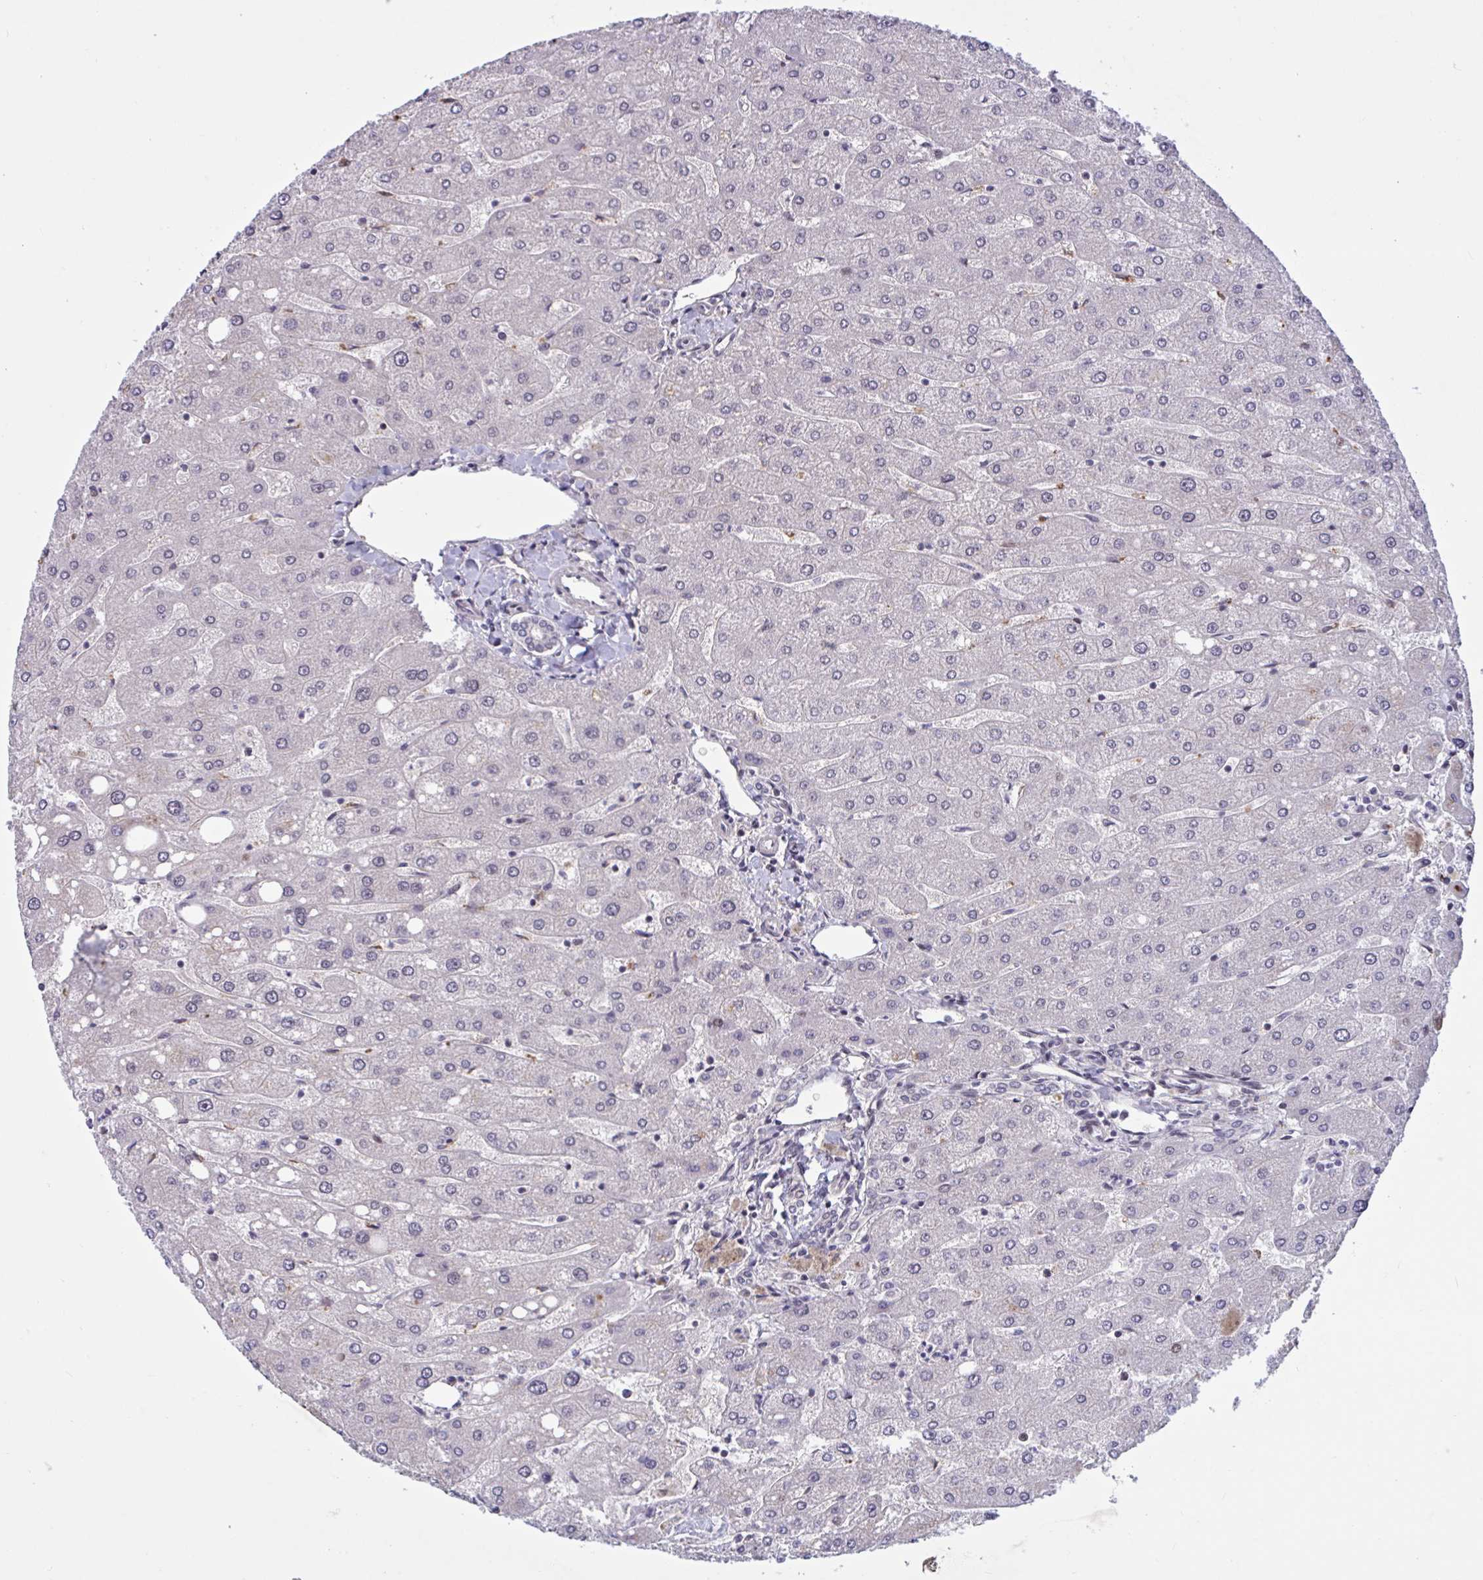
{"staining": {"intensity": "negative", "quantity": "none", "location": "none"}, "tissue": "liver", "cell_type": "Cholangiocytes", "image_type": "normal", "snomed": [{"axis": "morphology", "description": "Normal tissue, NOS"}, {"axis": "topography", "description": "Liver"}], "caption": "Immunohistochemistry photomicrograph of benign liver: human liver stained with DAB (3,3'-diaminobenzidine) displays no significant protein positivity in cholangiocytes.", "gene": "ZNF414", "patient": {"sex": "male", "age": 67}}